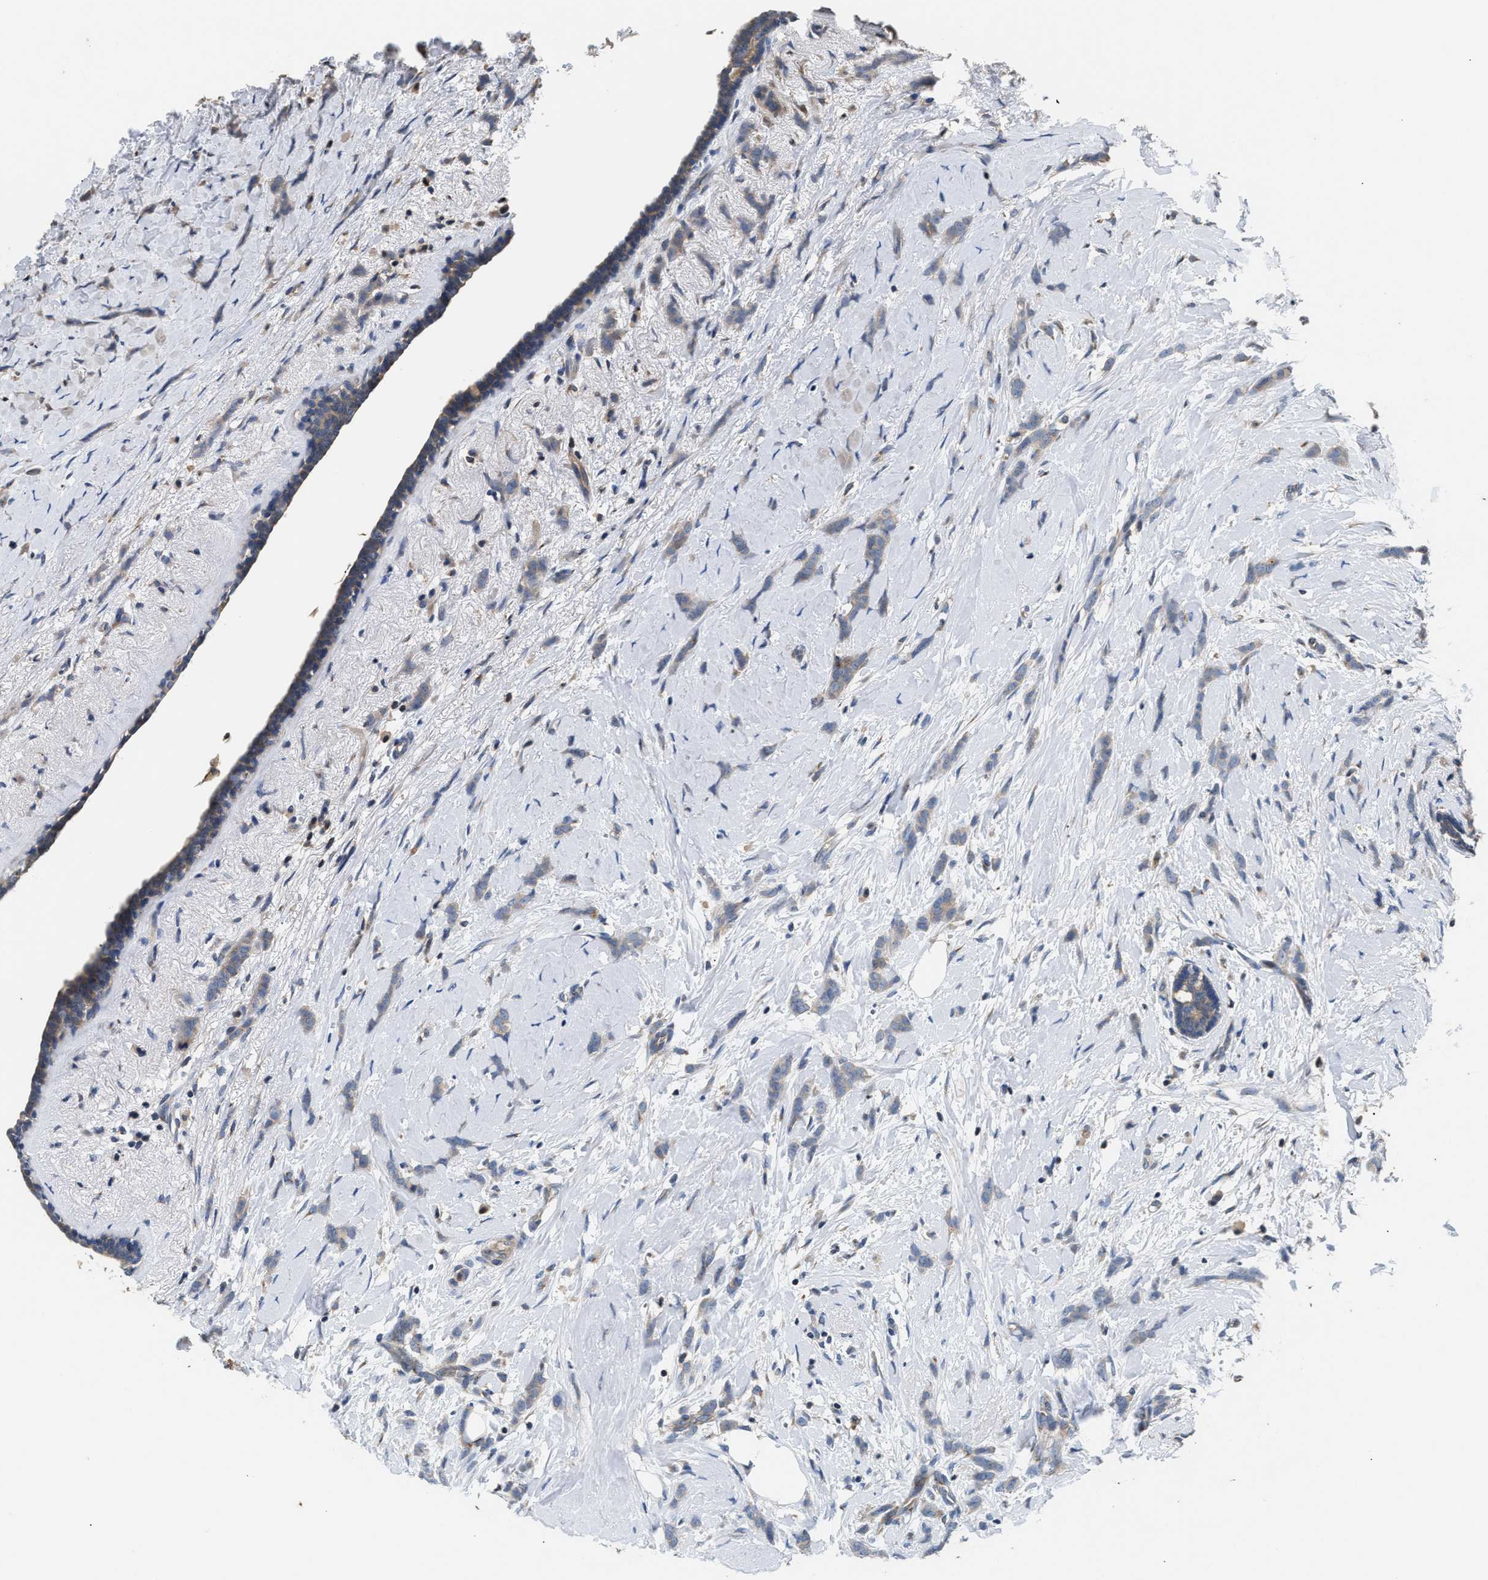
{"staining": {"intensity": "weak", "quantity": "25%-75%", "location": "cytoplasmic/membranous"}, "tissue": "breast cancer", "cell_type": "Tumor cells", "image_type": "cancer", "snomed": [{"axis": "morphology", "description": "Lobular carcinoma, in situ"}, {"axis": "morphology", "description": "Lobular carcinoma"}, {"axis": "topography", "description": "Breast"}], "caption": "Protein staining of breast cancer tissue shows weak cytoplasmic/membranous staining in about 25%-75% of tumor cells.", "gene": "CHUK", "patient": {"sex": "female", "age": 41}}